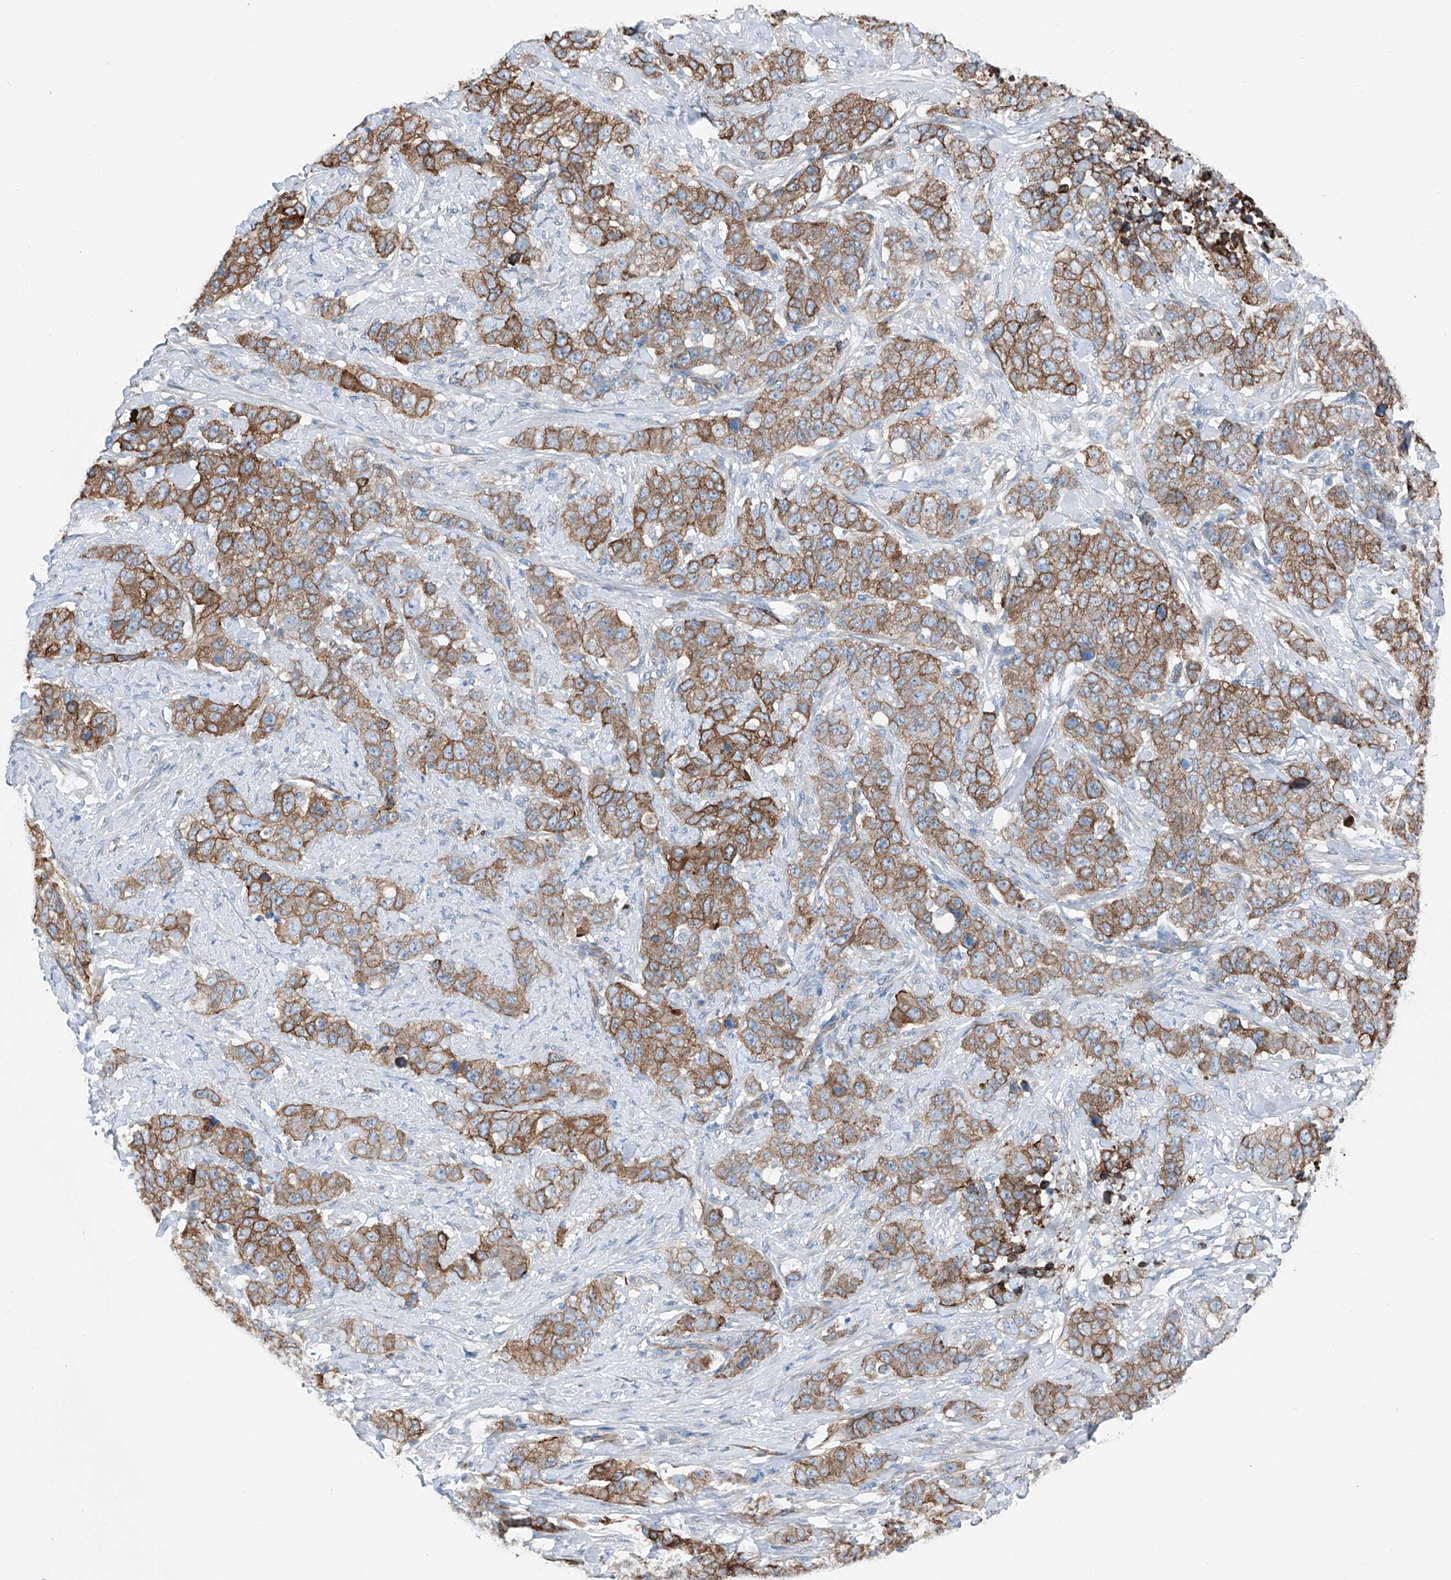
{"staining": {"intensity": "moderate", "quantity": ">75%", "location": "cytoplasmic/membranous"}, "tissue": "stomach cancer", "cell_type": "Tumor cells", "image_type": "cancer", "snomed": [{"axis": "morphology", "description": "Adenocarcinoma, NOS"}, {"axis": "topography", "description": "Stomach"}], "caption": "An immunohistochemistry photomicrograph of neoplastic tissue is shown. Protein staining in brown shows moderate cytoplasmic/membranous positivity in stomach adenocarcinoma within tumor cells.", "gene": "THEMIS2", "patient": {"sex": "male", "age": 48}}